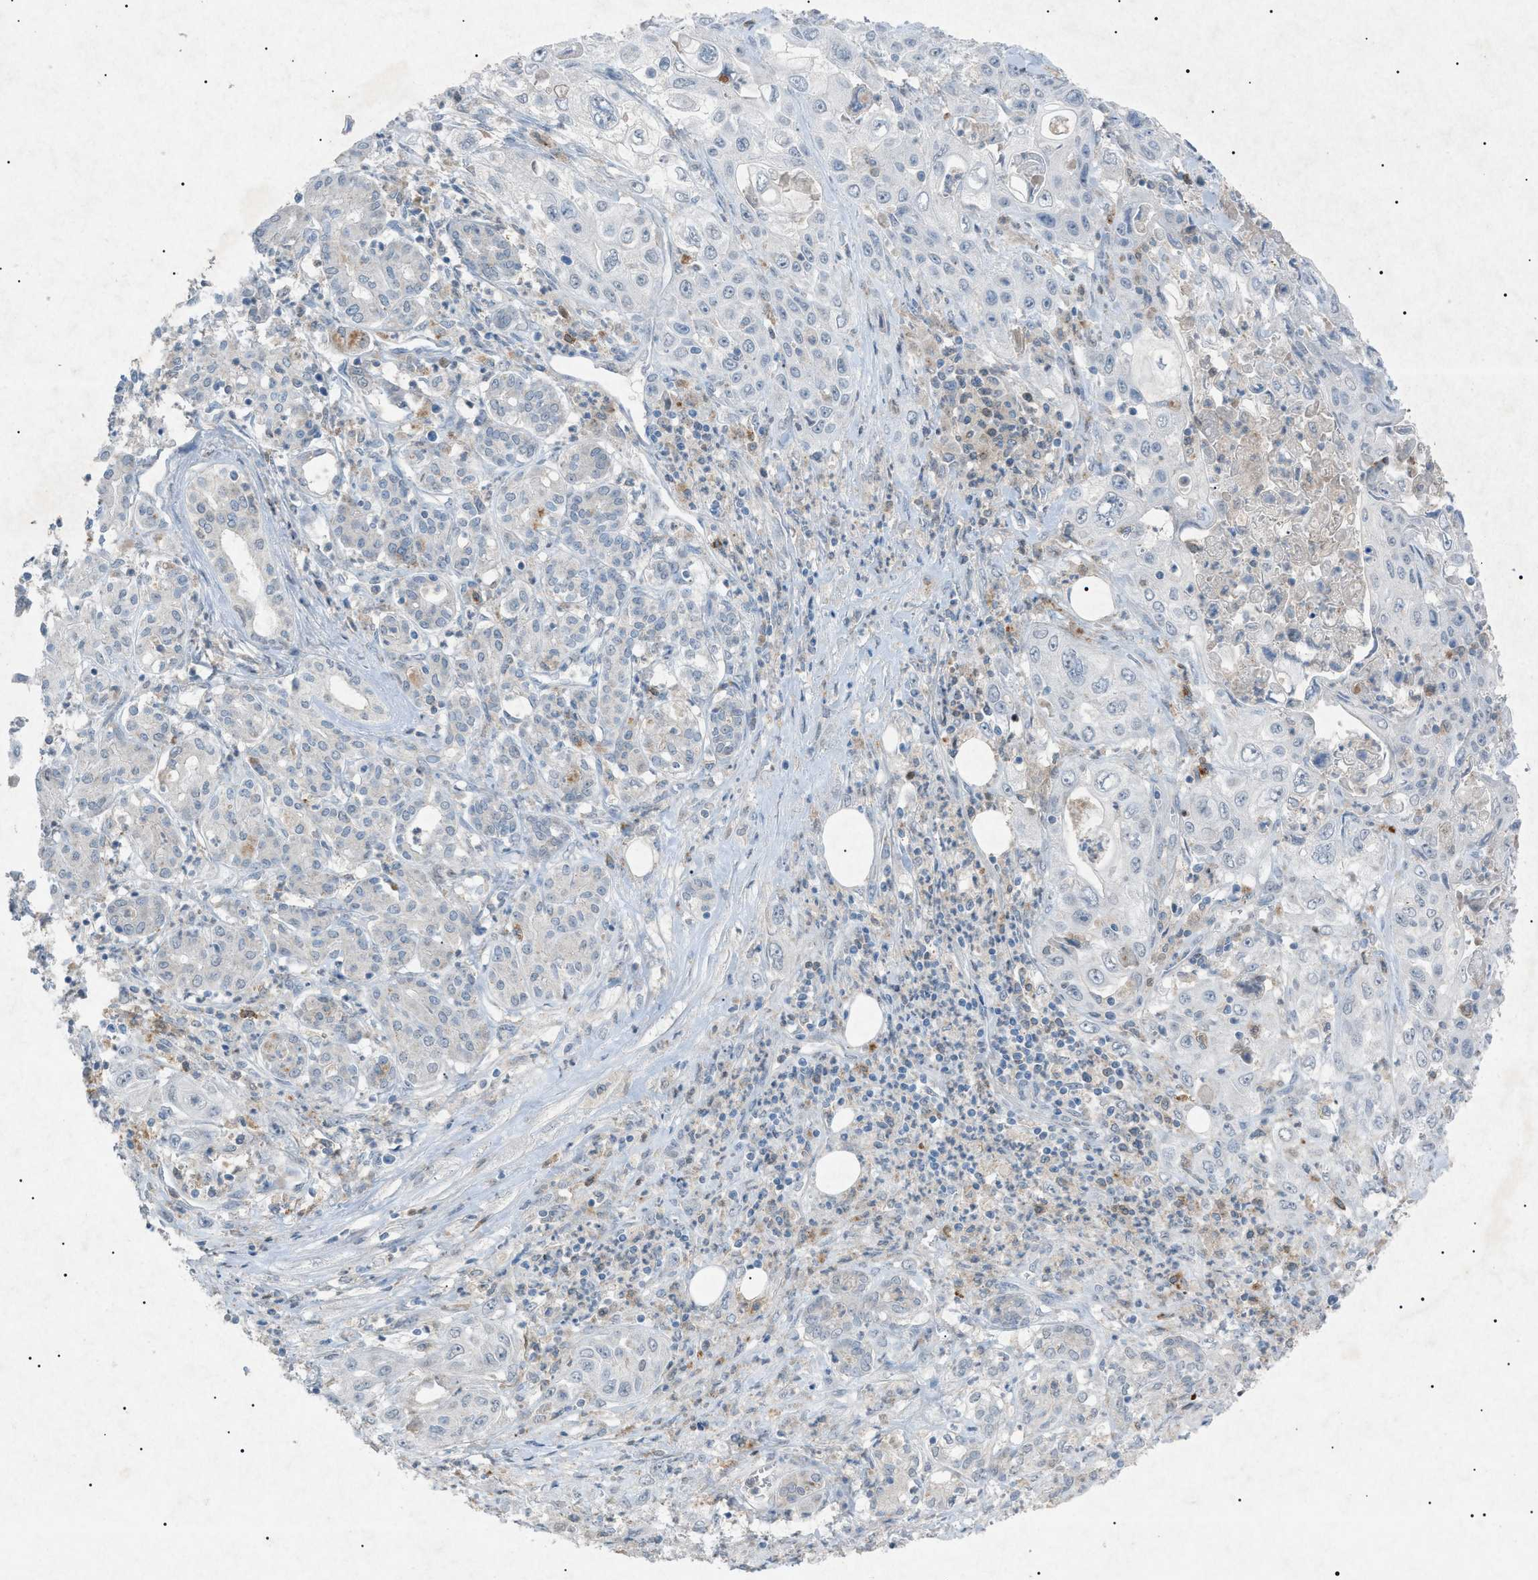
{"staining": {"intensity": "negative", "quantity": "none", "location": "none"}, "tissue": "pancreatic cancer", "cell_type": "Tumor cells", "image_type": "cancer", "snomed": [{"axis": "morphology", "description": "Adenocarcinoma, NOS"}, {"axis": "topography", "description": "Pancreas"}], "caption": "DAB immunohistochemical staining of pancreatic cancer displays no significant staining in tumor cells. The staining is performed using DAB (3,3'-diaminobenzidine) brown chromogen with nuclei counter-stained in using hematoxylin.", "gene": "BTK", "patient": {"sex": "male", "age": 70}}